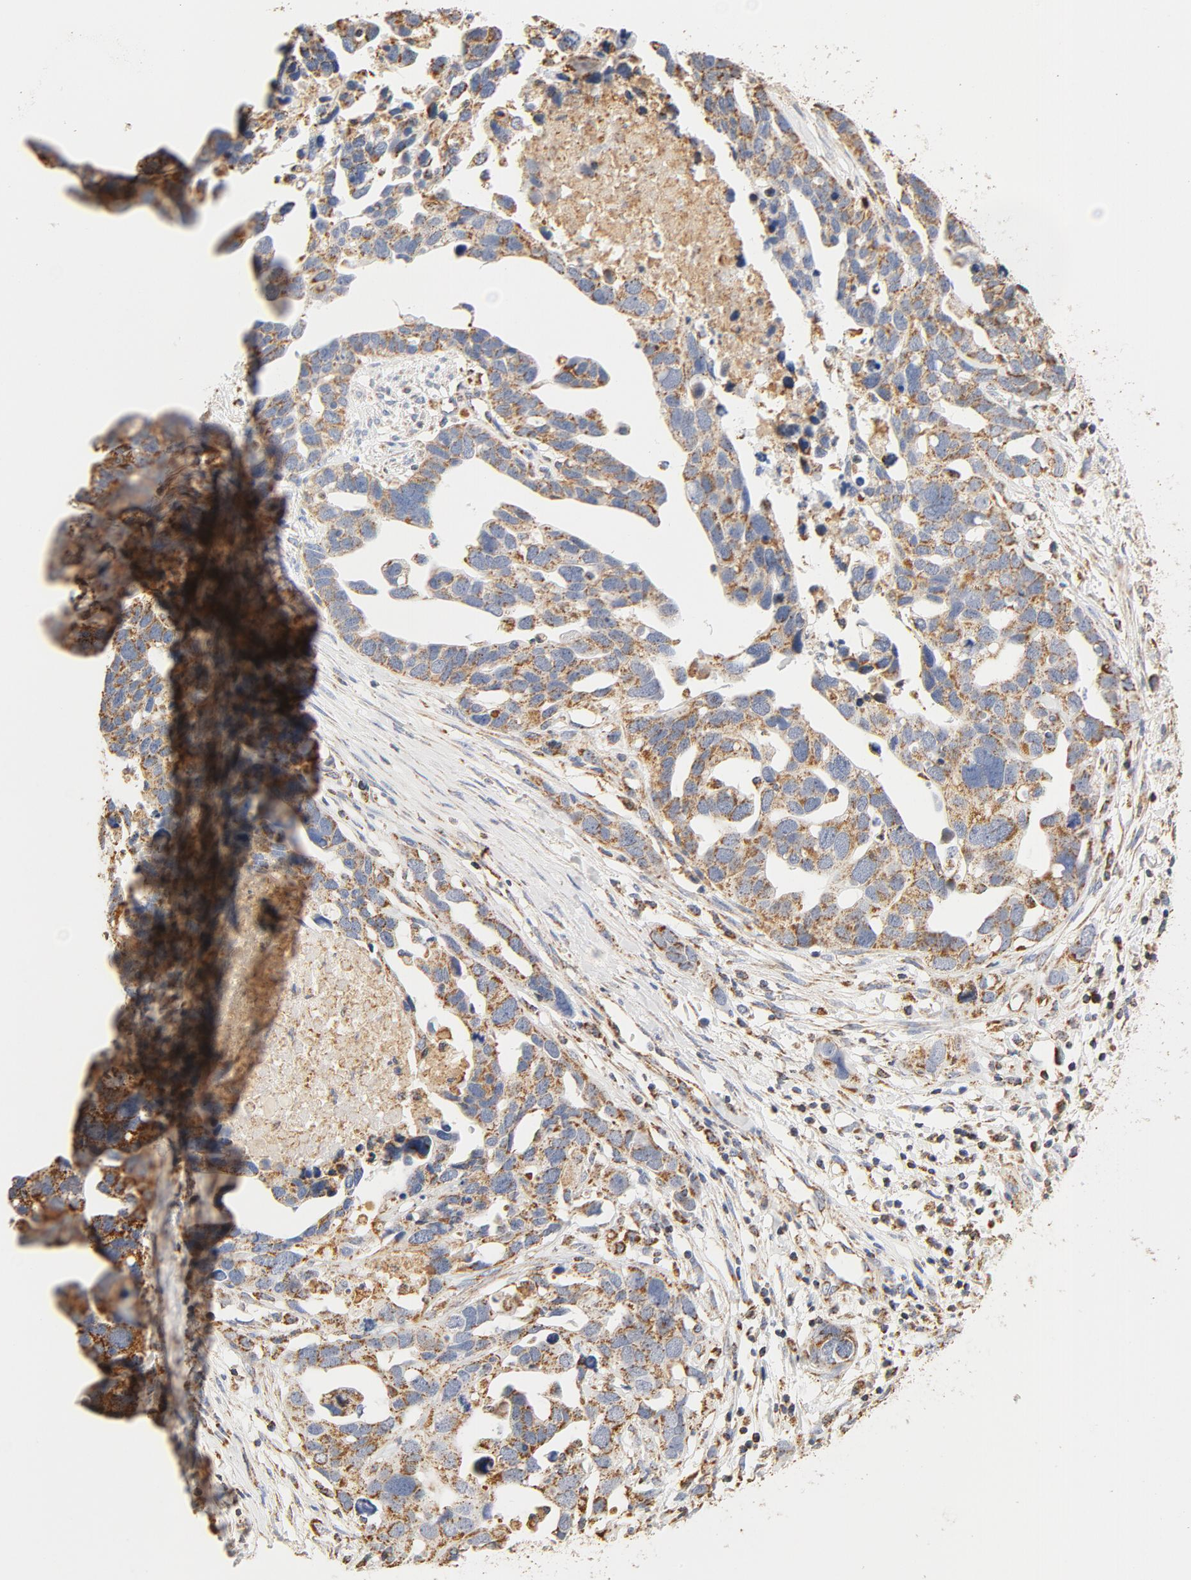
{"staining": {"intensity": "moderate", "quantity": ">75%", "location": "cytoplasmic/membranous"}, "tissue": "ovarian cancer", "cell_type": "Tumor cells", "image_type": "cancer", "snomed": [{"axis": "morphology", "description": "Cystadenocarcinoma, serous, NOS"}, {"axis": "topography", "description": "Ovary"}], "caption": "Ovarian serous cystadenocarcinoma tissue displays moderate cytoplasmic/membranous expression in about >75% of tumor cells, visualized by immunohistochemistry. (Brightfield microscopy of DAB IHC at high magnification).", "gene": "COX4I1", "patient": {"sex": "female", "age": 54}}